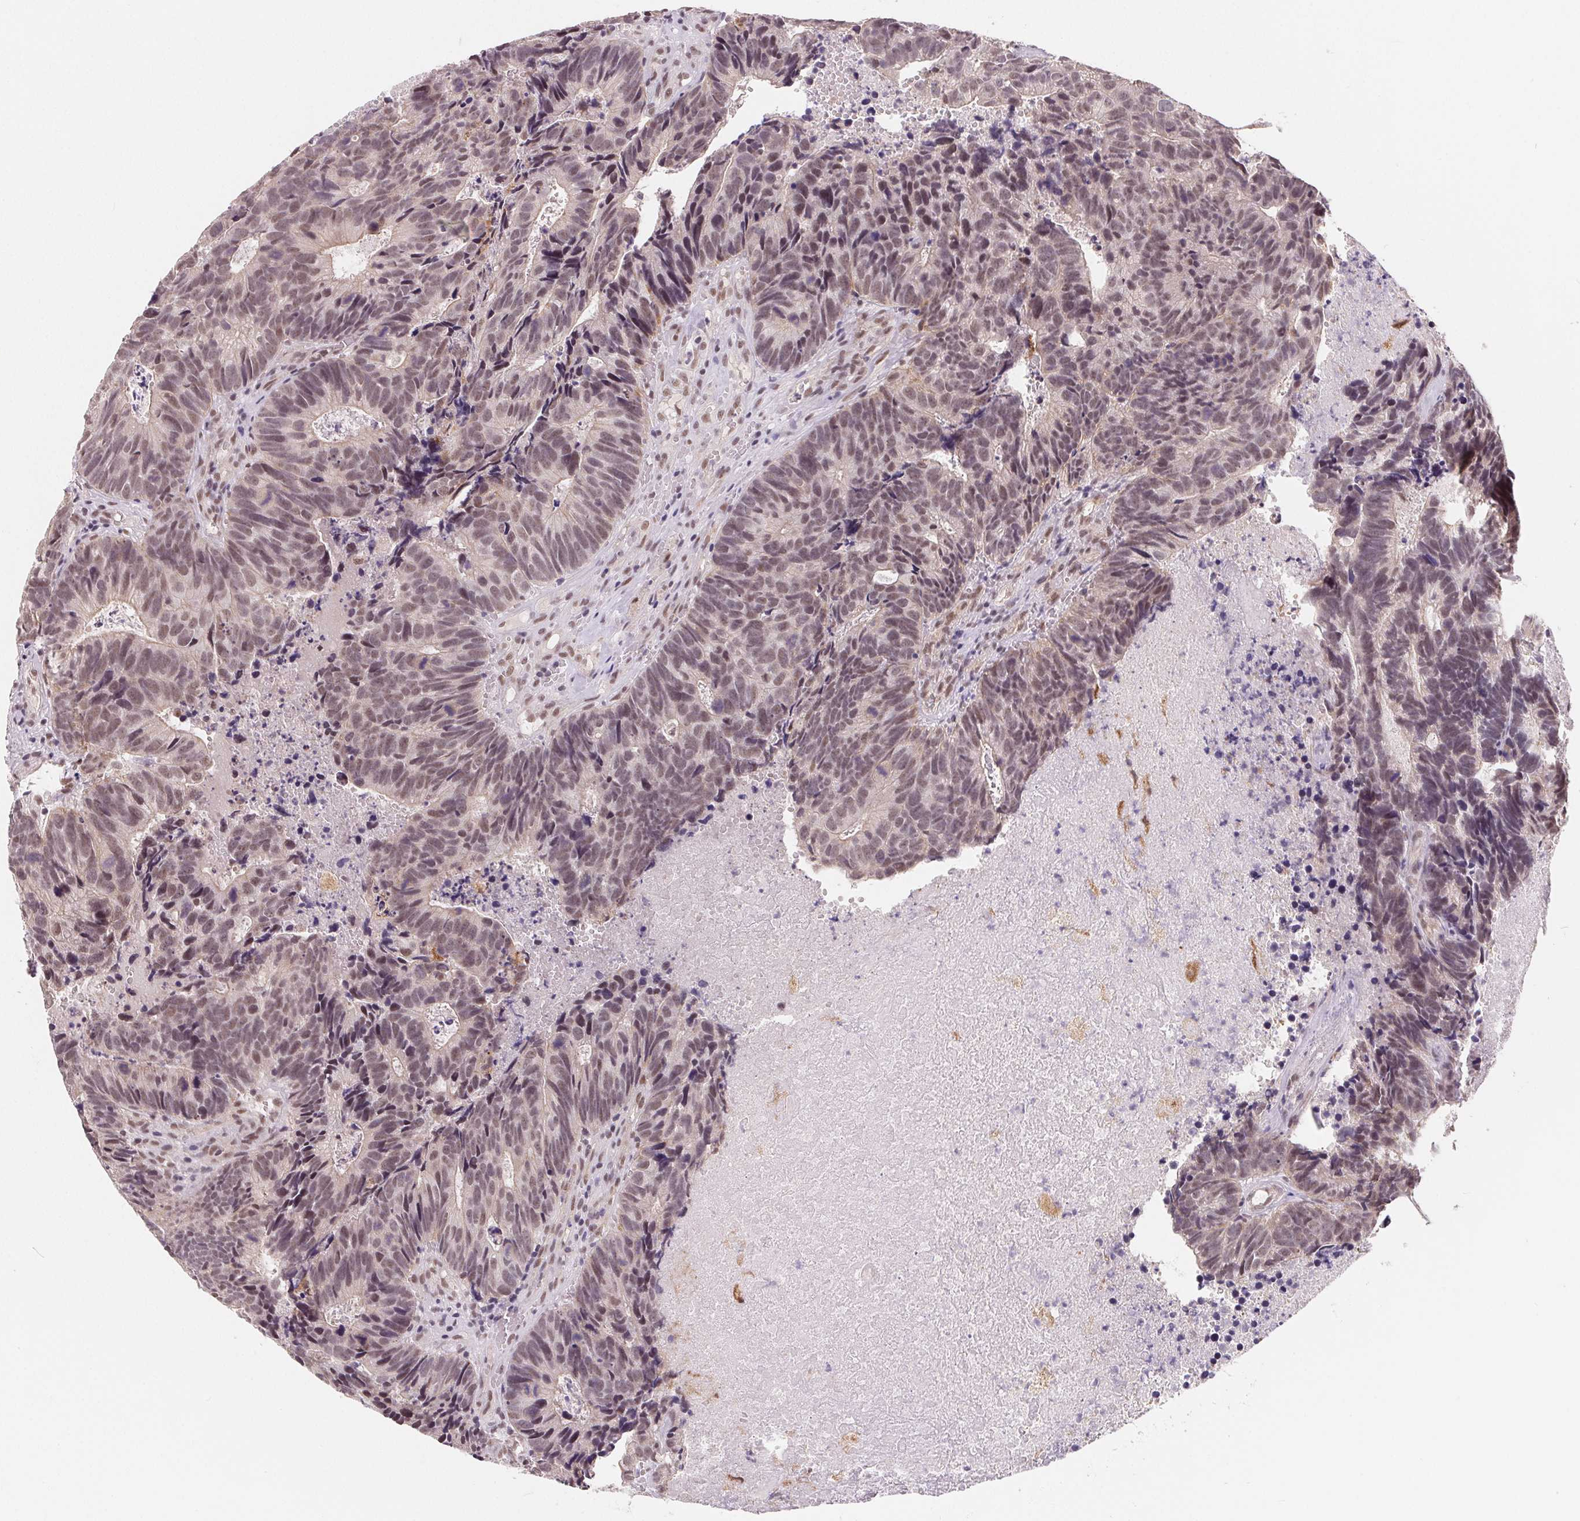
{"staining": {"intensity": "weak", "quantity": ">75%", "location": "cytoplasmic/membranous,nuclear"}, "tissue": "head and neck cancer", "cell_type": "Tumor cells", "image_type": "cancer", "snomed": [{"axis": "morphology", "description": "Adenocarcinoma, NOS"}, {"axis": "topography", "description": "Head-Neck"}], "caption": "Head and neck adenocarcinoma tissue reveals weak cytoplasmic/membranous and nuclear expression in approximately >75% of tumor cells, visualized by immunohistochemistry.", "gene": "TCERG1", "patient": {"sex": "male", "age": 62}}